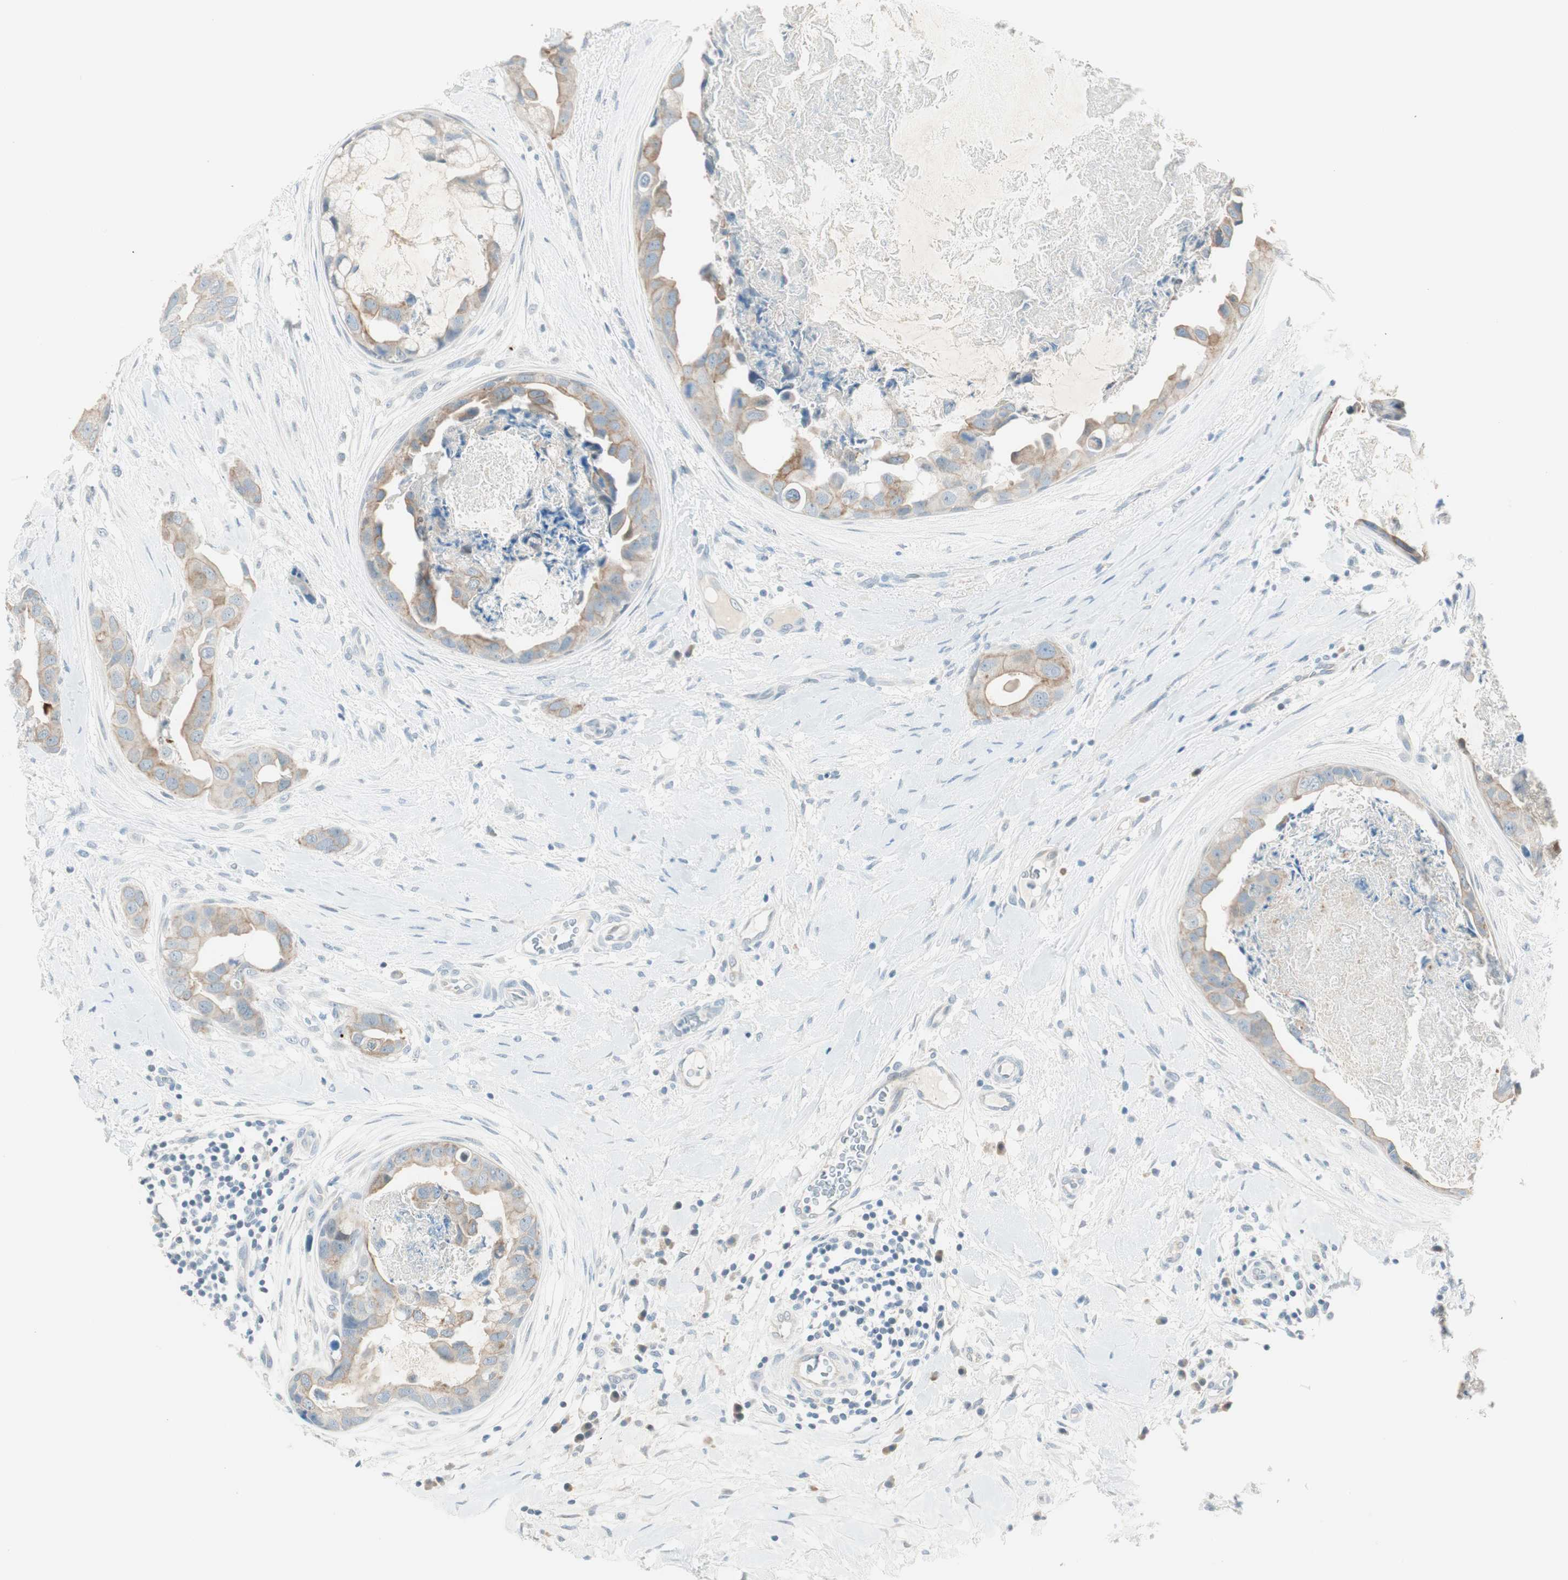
{"staining": {"intensity": "weak", "quantity": ">75%", "location": "cytoplasmic/membranous"}, "tissue": "breast cancer", "cell_type": "Tumor cells", "image_type": "cancer", "snomed": [{"axis": "morphology", "description": "Duct carcinoma"}, {"axis": "topography", "description": "Breast"}], "caption": "High-magnification brightfield microscopy of breast cancer (invasive ductal carcinoma) stained with DAB (3,3'-diaminobenzidine) (brown) and counterstained with hematoxylin (blue). tumor cells exhibit weak cytoplasmic/membranous expression is seen in about>75% of cells.", "gene": "GNAO1", "patient": {"sex": "female", "age": 40}}